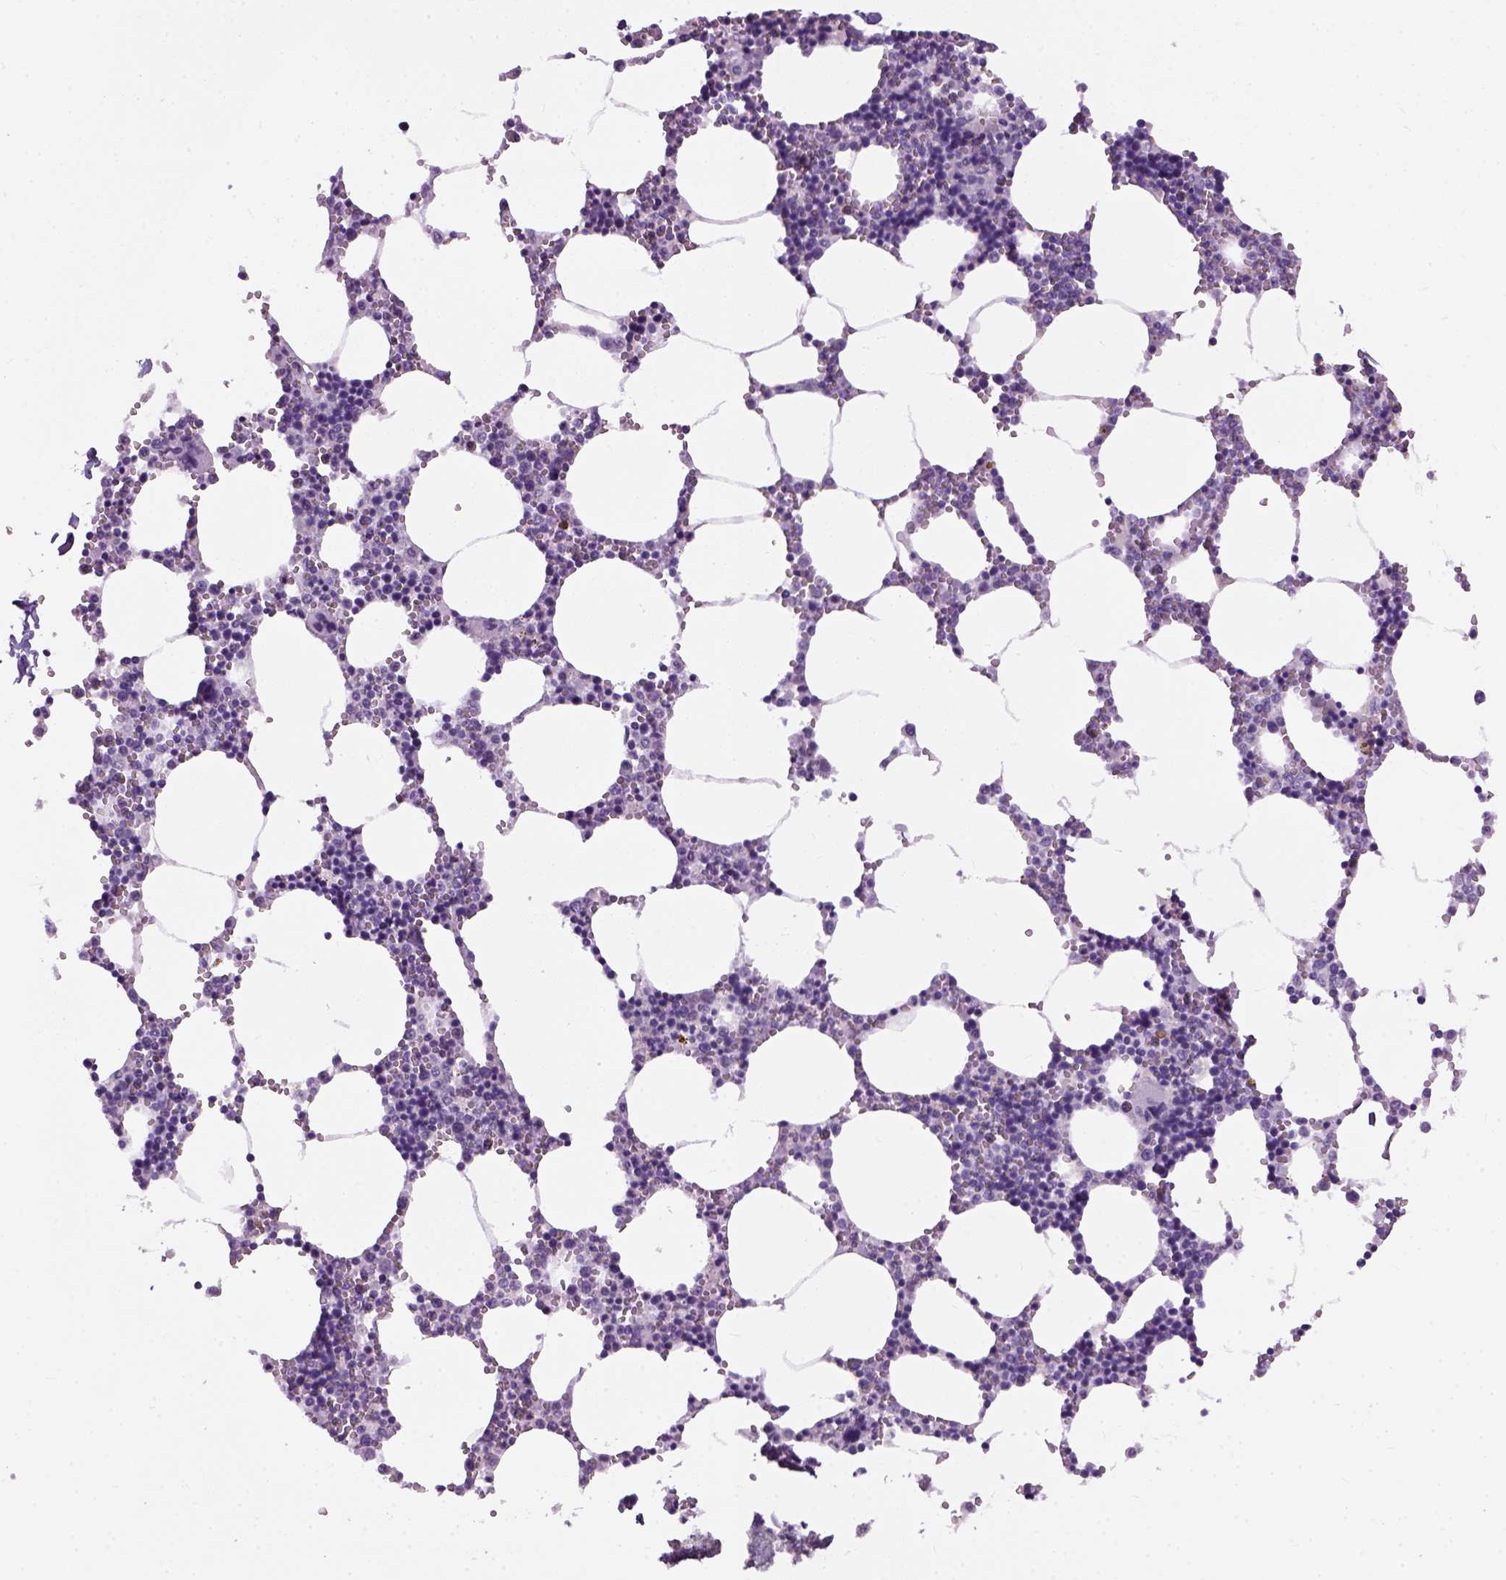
{"staining": {"intensity": "negative", "quantity": "none", "location": "none"}, "tissue": "bone marrow", "cell_type": "Hematopoietic cells", "image_type": "normal", "snomed": [{"axis": "morphology", "description": "Normal tissue, NOS"}, {"axis": "topography", "description": "Bone marrow"}], "caption": "The immunohistochemistry photomicrograph has no significant positivity in hematopoietic cells of bone marrow.", "gene": "FAM161A", "patient": {"sex": "male", "age": 54}}